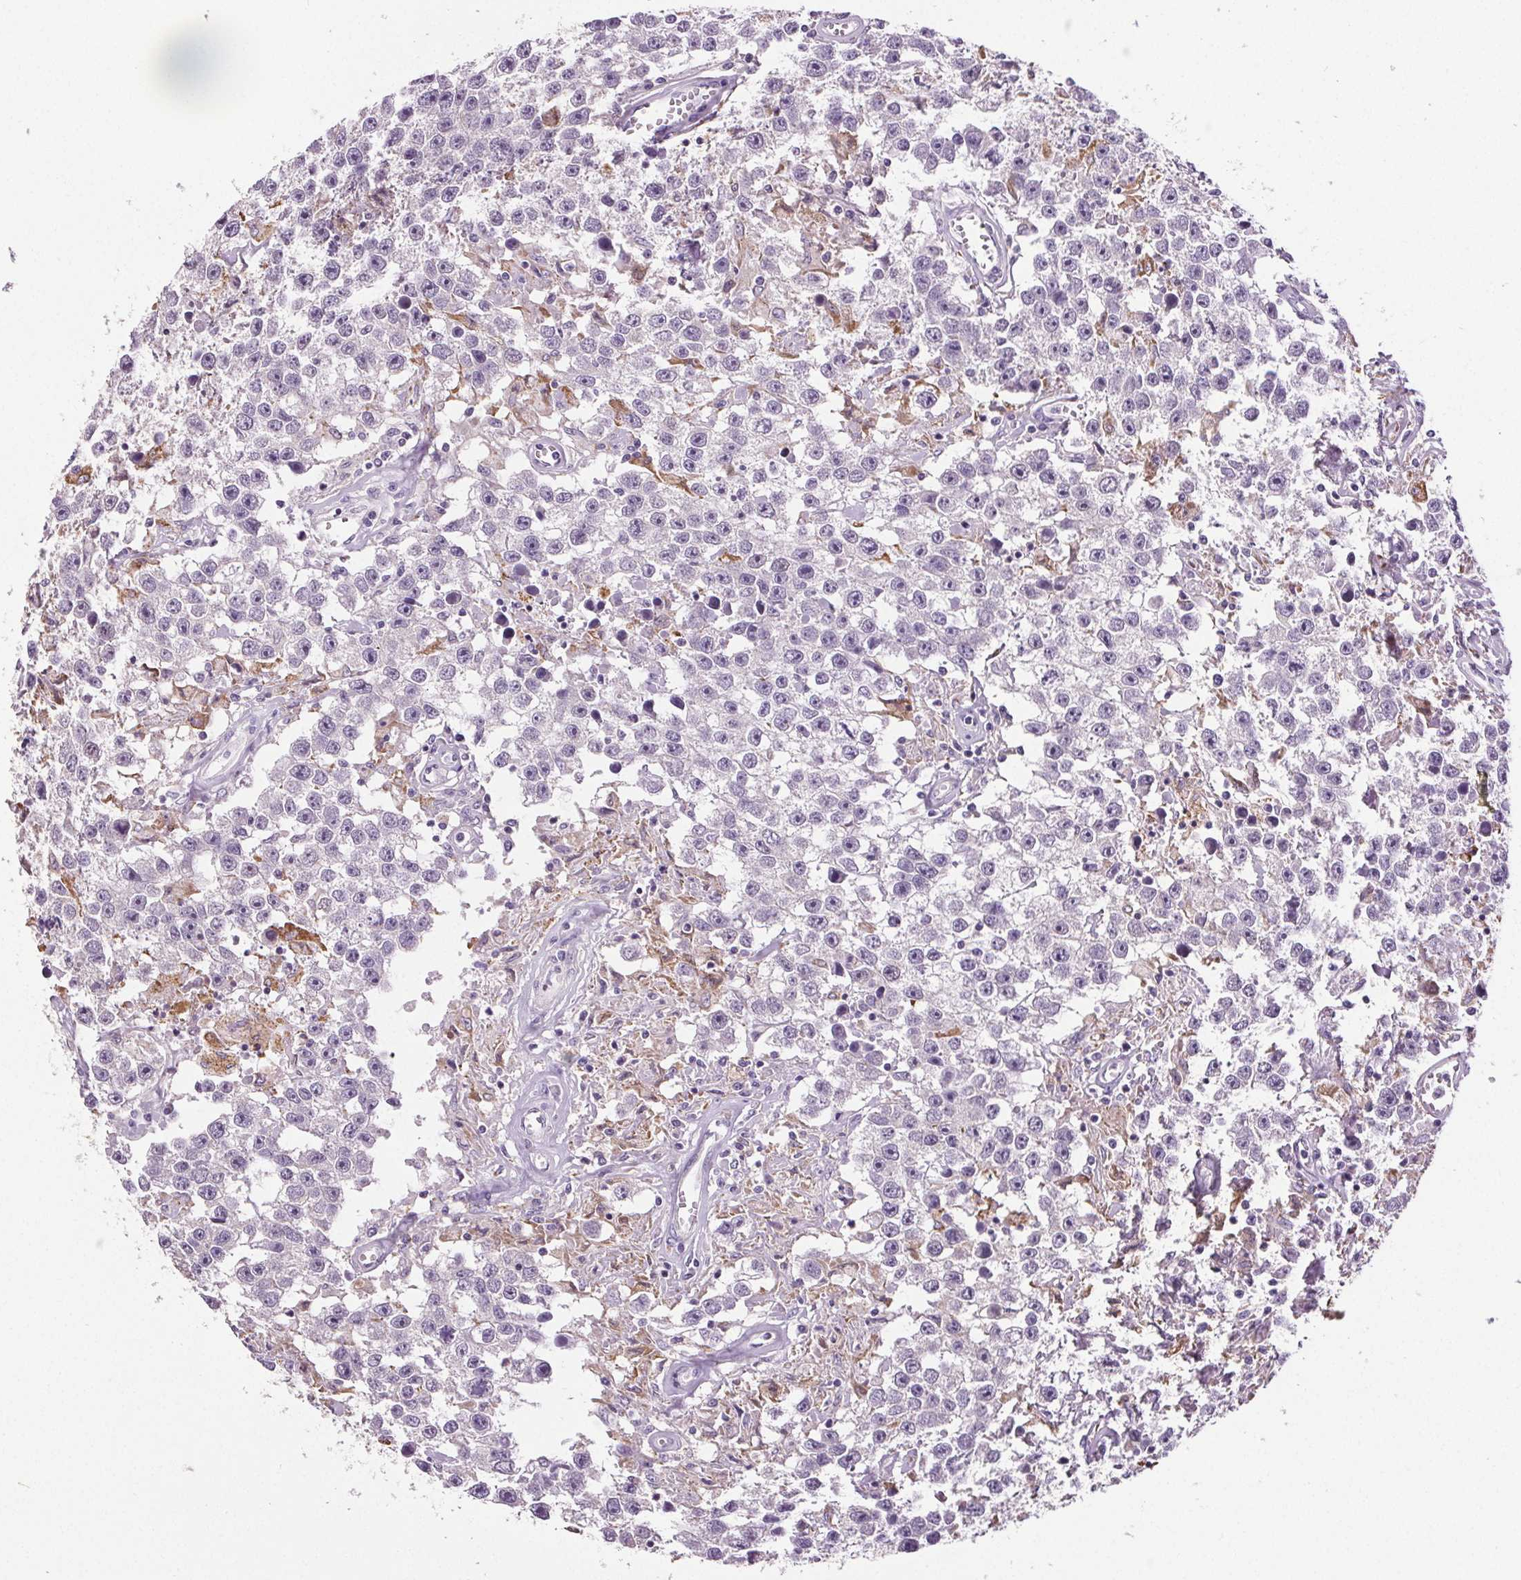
{"staining": {"intensity": "negative", "quantity": "none", "location": "none"}, "tissue": "testis cancer", "cell_type": "Tumor cells", "image_type": "cancer", "snomed": [{"axis": "morphology", "description": "Seminoma, NOS"}, {"axis": "topography", "description": "Testis"}], "caption": "The micrograph shows no staining of tumor cells in seminoma (testis).", "gene": "GPIHBP1", "patient": {"sex": "male", "age": 43}}